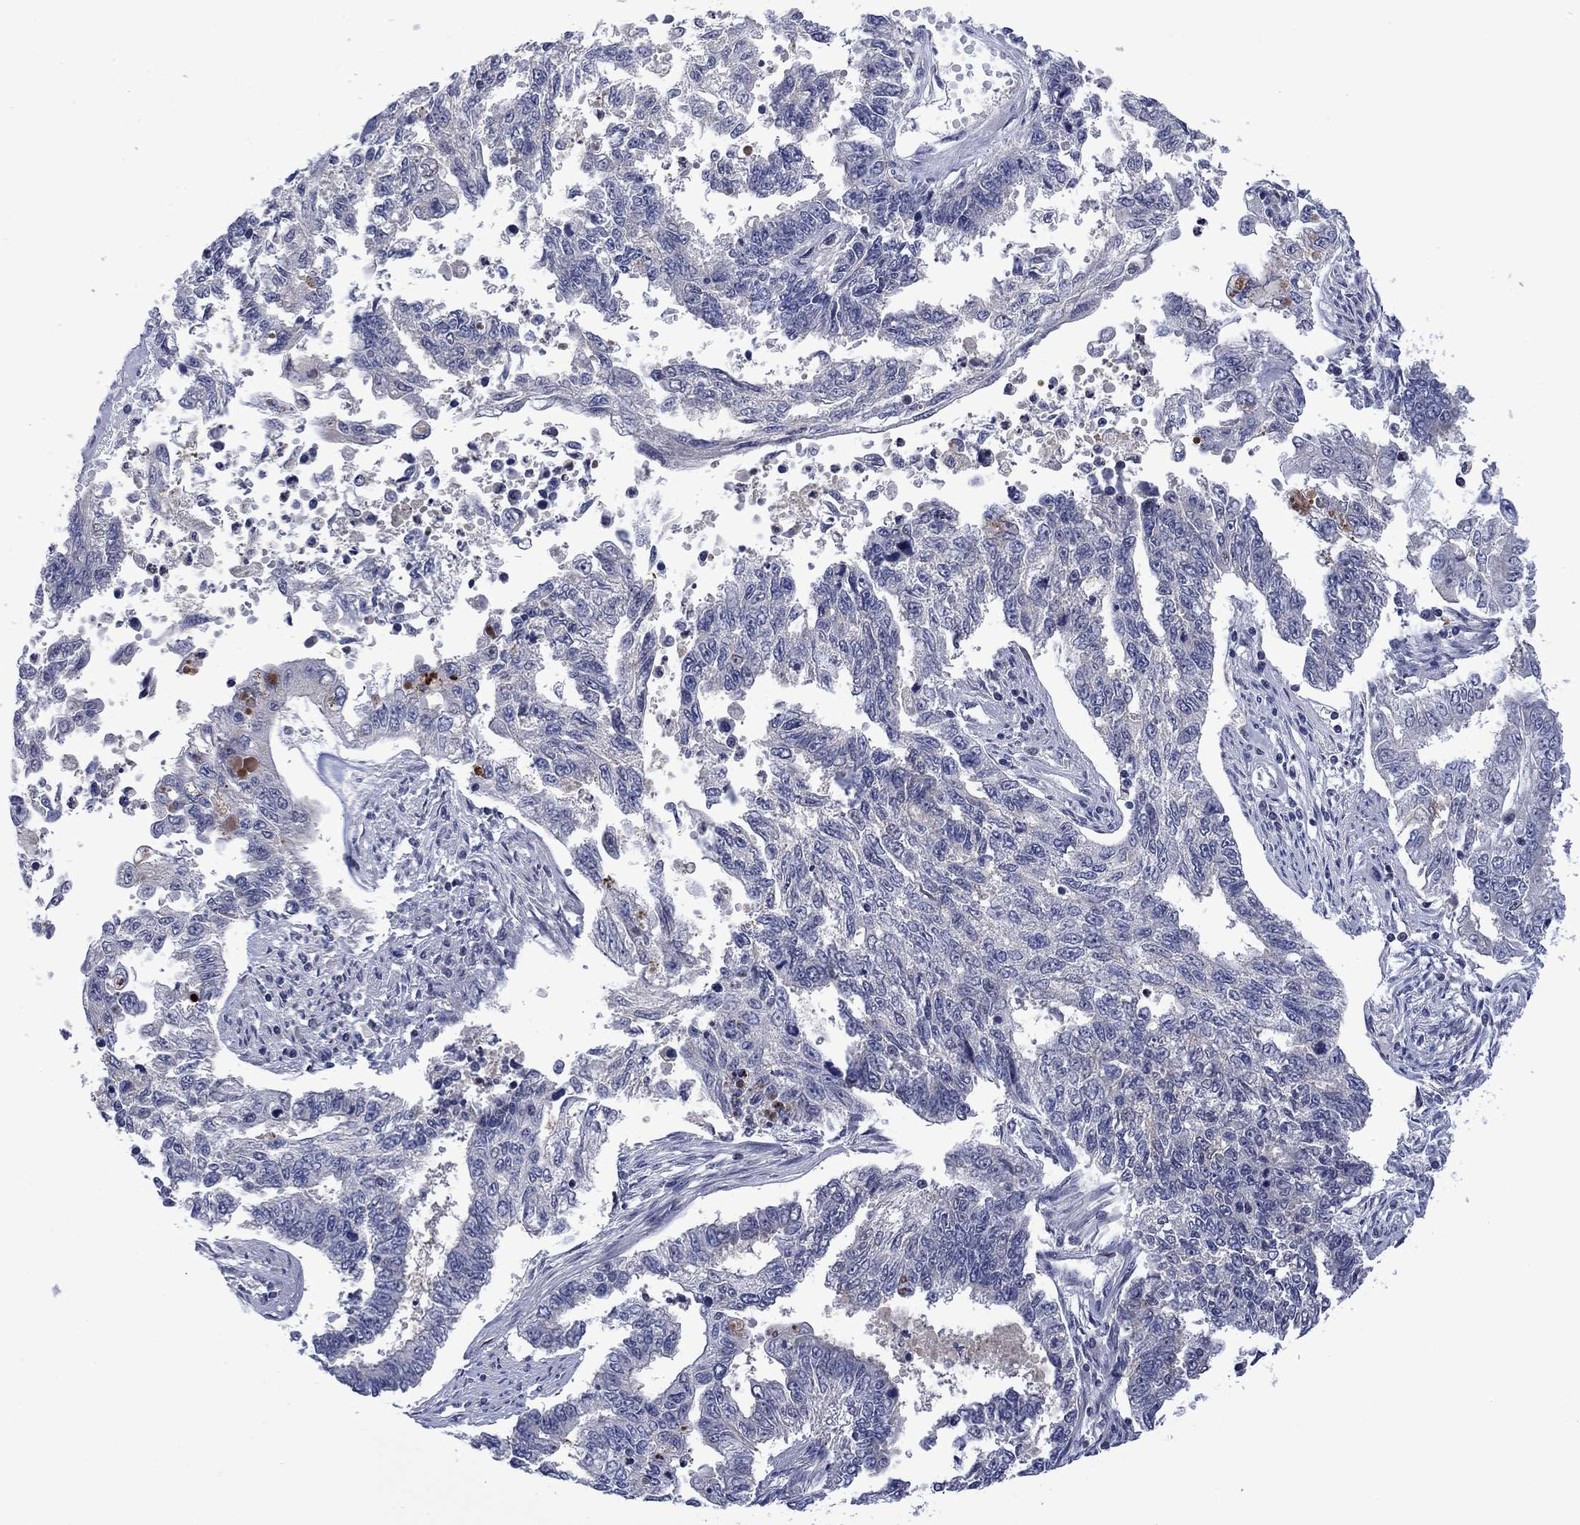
{"staining": {"intensity": "negative", "quantity": "none", "location": "none"}, "tissue": "endometrial cancer", "cell_type": "Tumor cells", "image_type": "cancer", "snomed": [{"axis": "morphology", "description": "Adenocarcinoma, NOS"}, {"axis": "topography", "description": "Uterus"}], "caption": "An immunohistochemistry image of endometrial adenocarcinoma is shown. There is no staining in tumor cells of endometrial adenocarcinoma. The staining was performed using DAB to visualize the protein expression in brown, while the nuclei were stained in blue with hematoxylin (Magnification: 20x).", "gene": "AGL", "patient": {"sex": "female", "age": 59}}